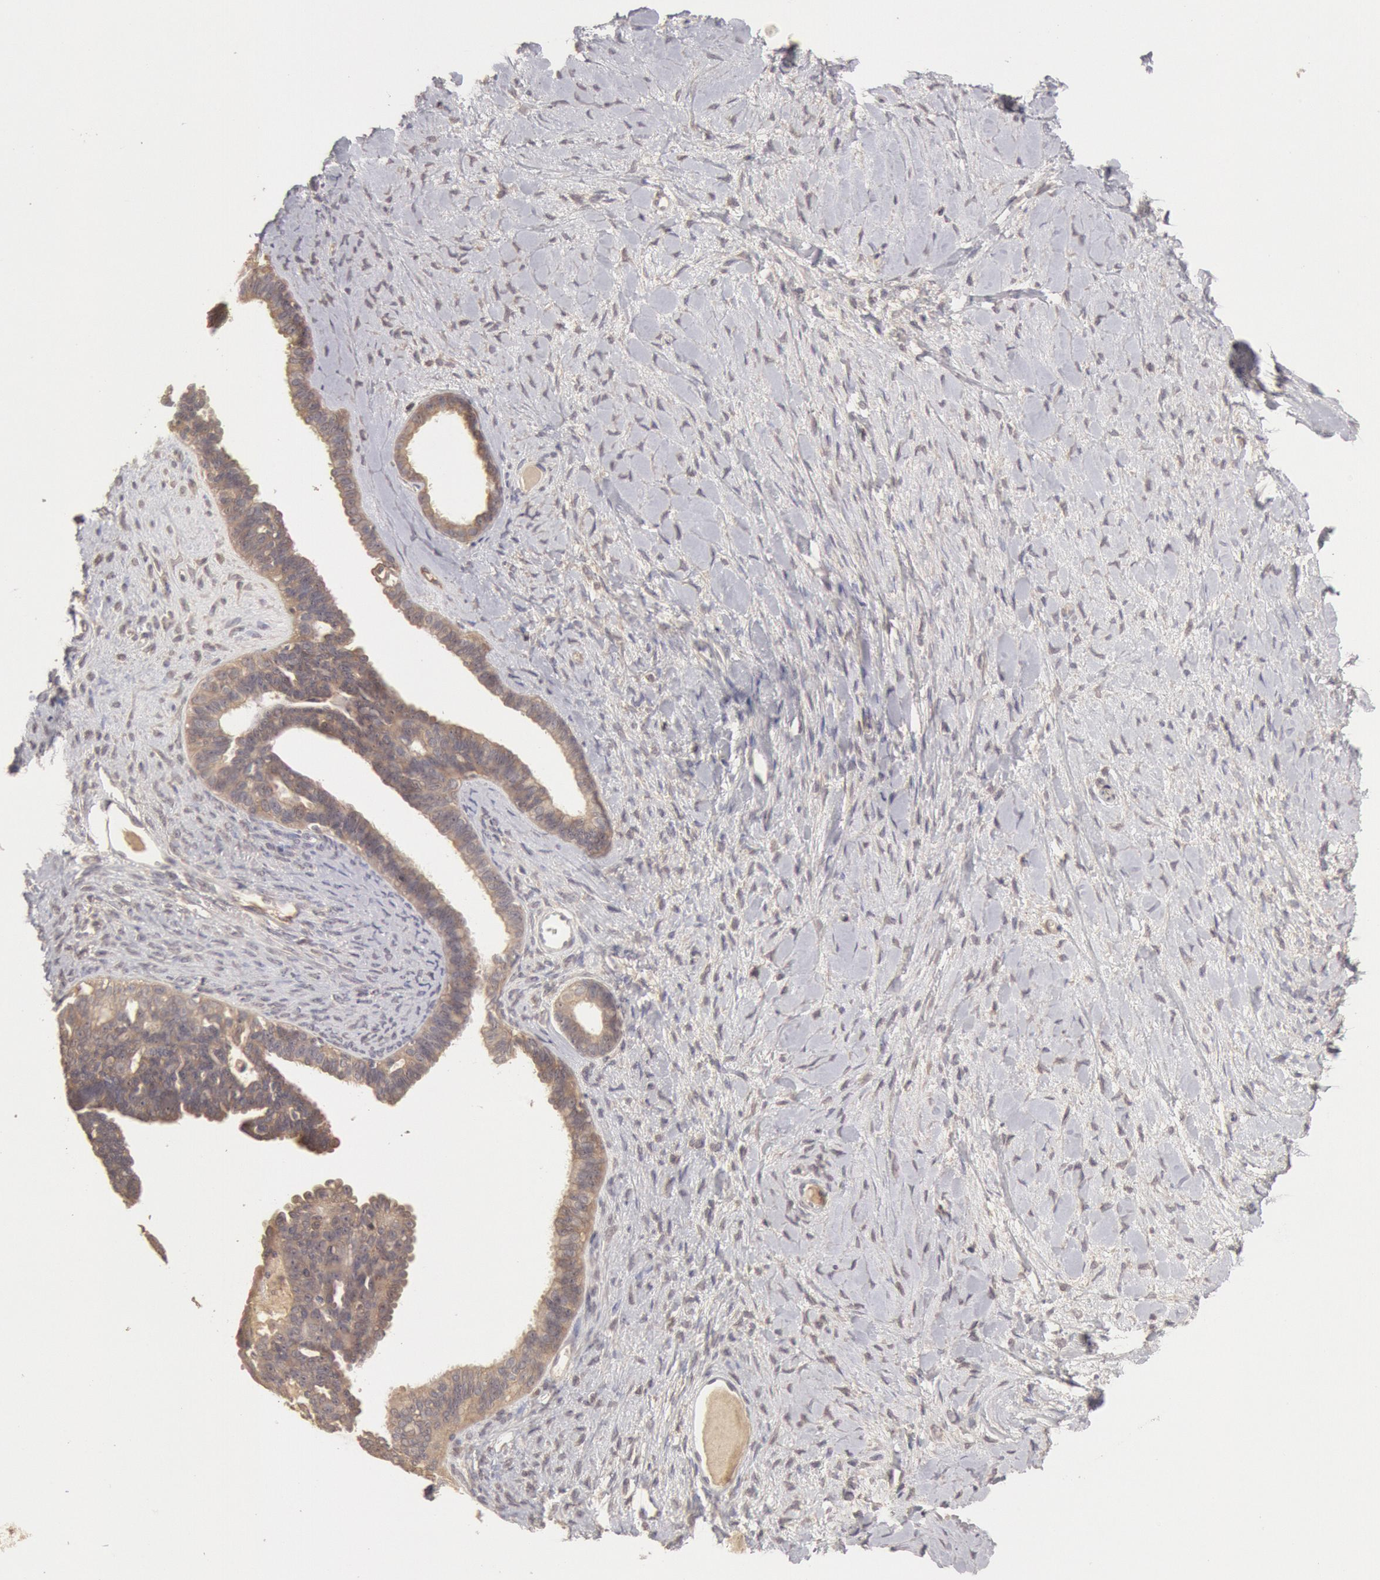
{"staining": {"intensity": "weak", "quantity": ">75%", "location": "cytoplasmic/membranous"}, "tissue": "ovarian cancer", "cell_type": "Tumor cells", "image_type": "cancer", "snomed": [{"axis": "morphology", "description": "Cystadenocarcinoma, serous, NOS"}, {"axis": "topography", "description": "Ovary"}], "caption": "Tumor cells reveal low levels of weak cytoplasmic/membranous staining in approximately >75% of cells in human ovarian cancer (serous cystadenocarcinoma). The staining is performed using DAB (3,3'-diaminobenzidine) brown chromogen to label protein expression. The nuclei are counter-stained blue using hematoxylin.", "gene": "ZFP36L1", "patient": {"sex": "female", "age": 71}}